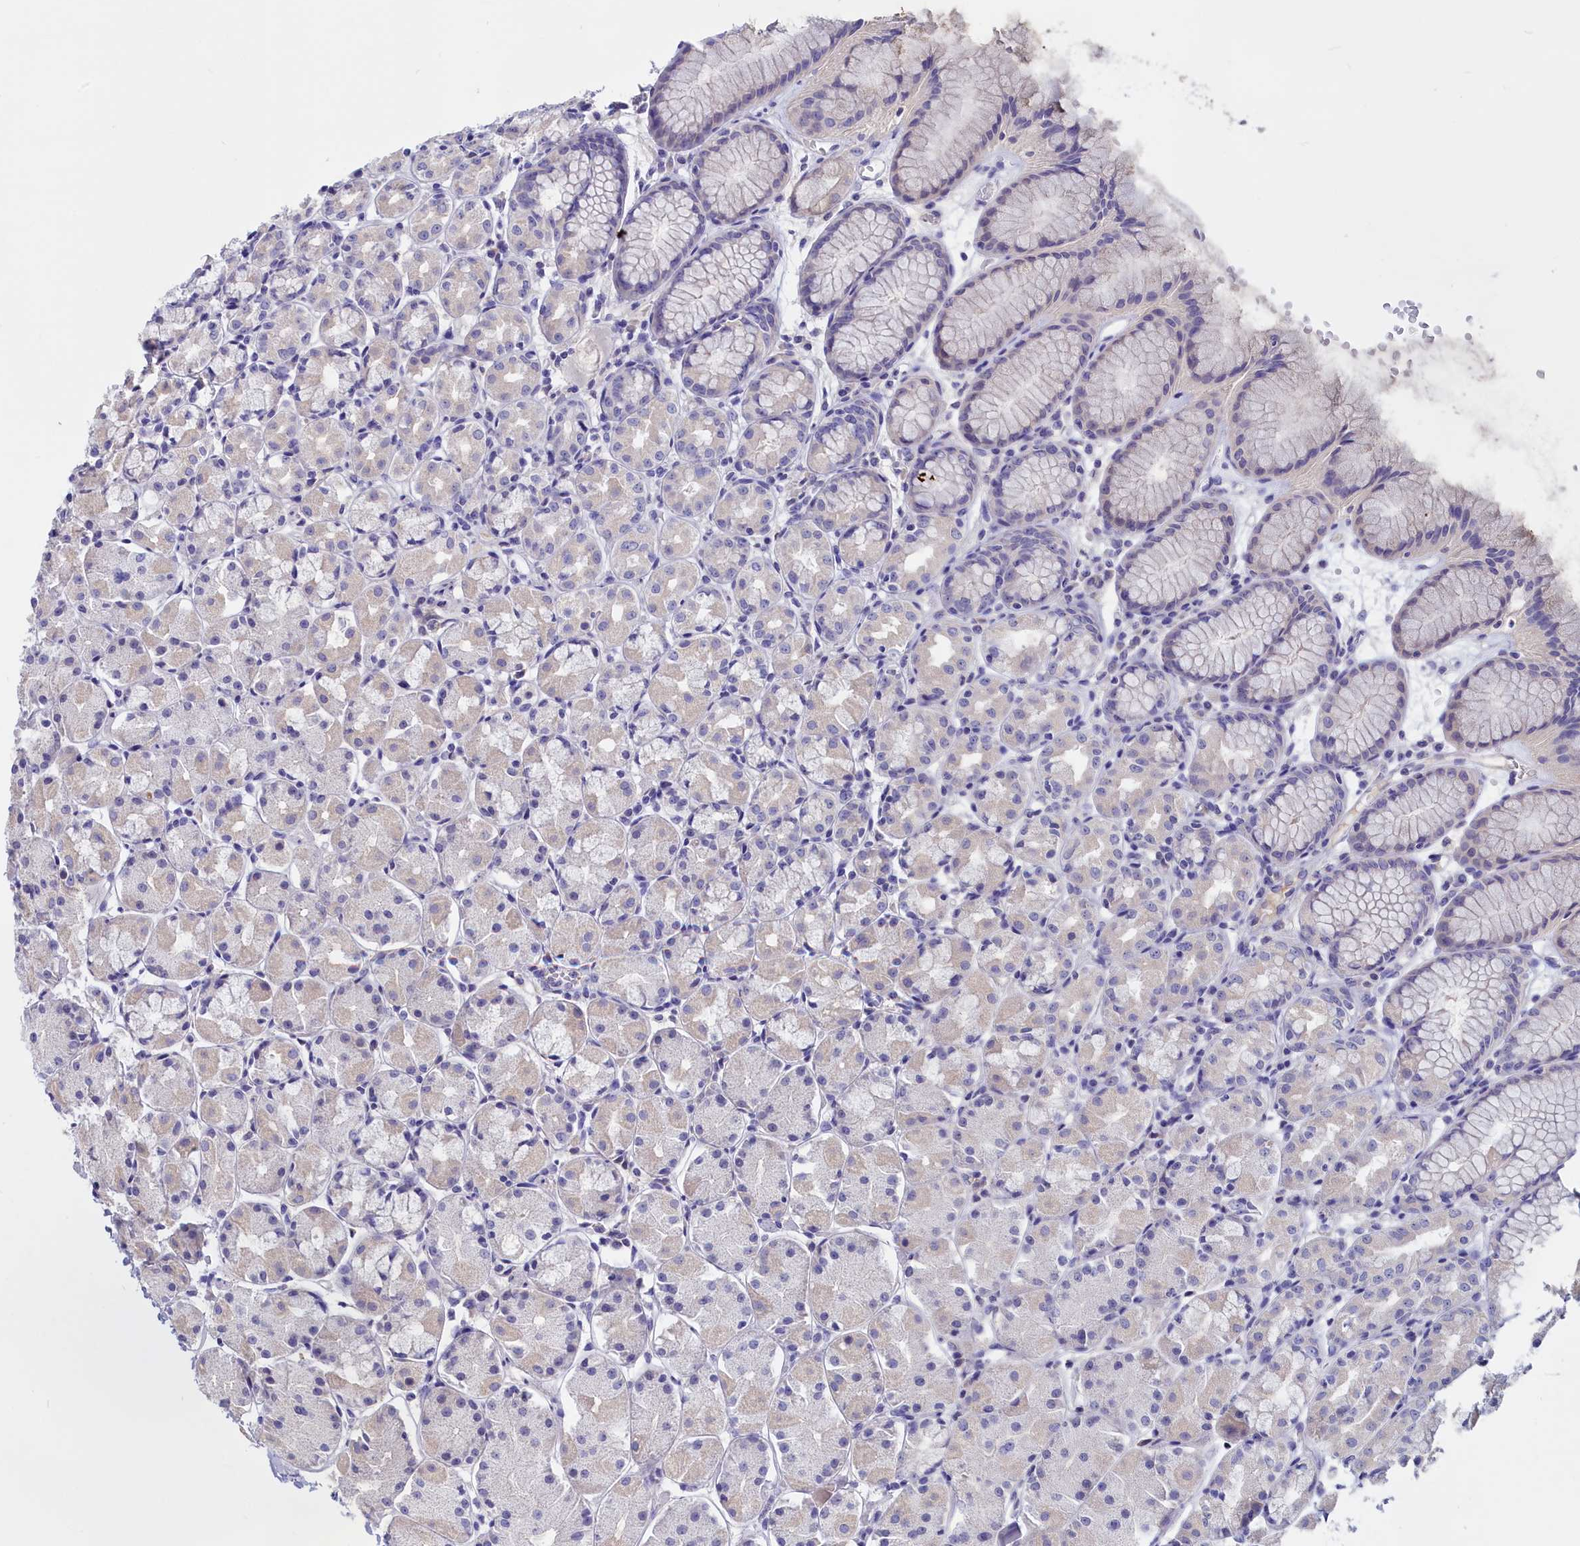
{"staining": {"intensity": "negative", "quantity": "none", "location": "none"}, "tissue": "stomach", "cell_type": "Glandular cells", "image_type": "normal", "snomed": [{"axis": "morphology", "description": "Normal tissue, NOS"}, {"axis": "topography", "description": "Stomach, upper"}], "caption": "Immunohistochemistry image of normal human stomach stained for a protein (brown), which demonstrates no expression in glandular cells.", "gene": "ADGRA1", "patient": {"sex": "male", "age": 47}}